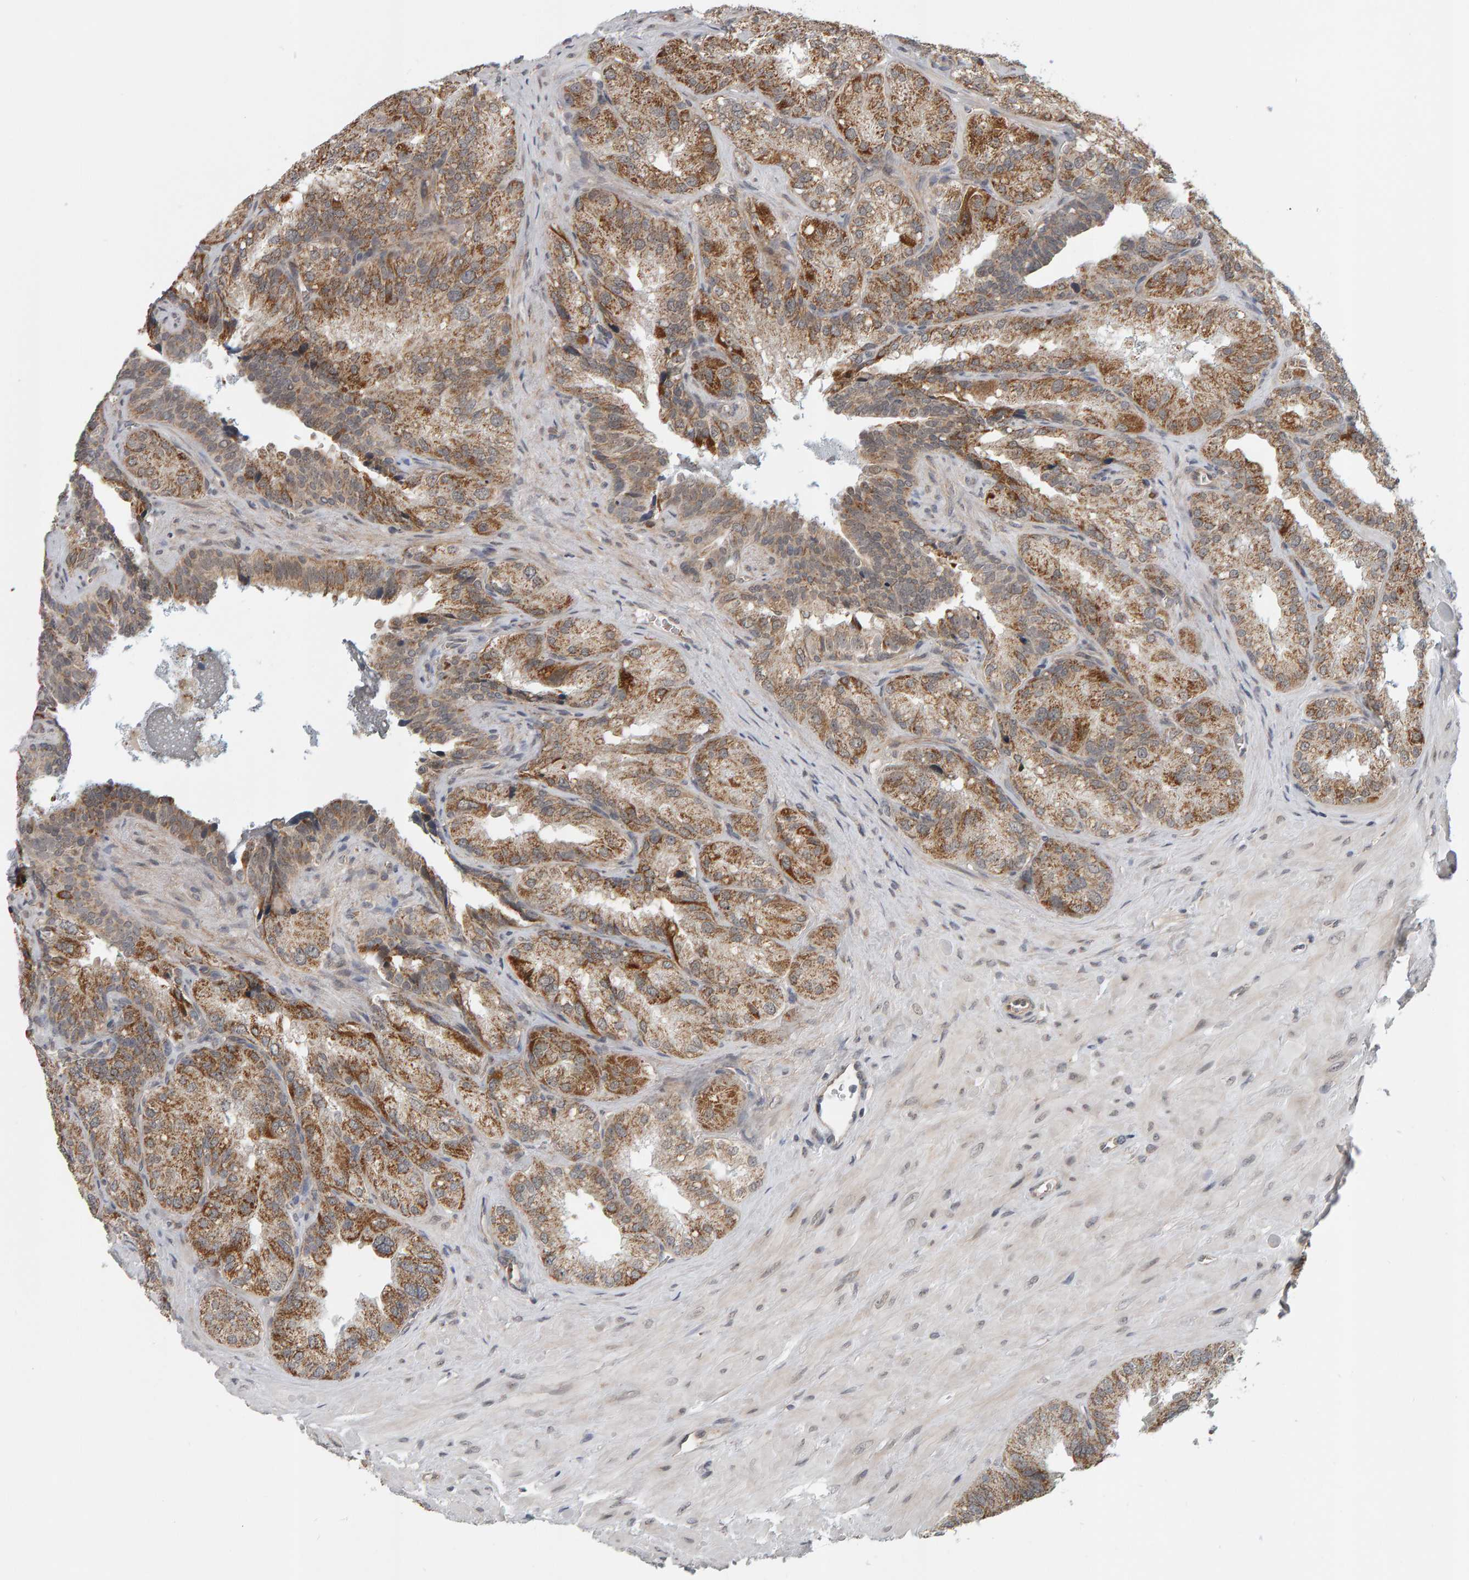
{"staining": {"intensity": "moderate", "quantity": ">75%", "location": "cytoplasmic/membranous"}, "tissue": "seminal vesicle", "cell_type": "Glandular cells", "image_type": "normal", "snomed": [{"axis": "morphology", "description": "Normal tissue, NOS"}, {"axis": "topography", "description": "Prostate"}, {"axis": "topography", "description": "Seminal veicle"}], "caption": "Brown immunohistochemical staining in benign seminal vesicle reveals moderate cytoplasmic/membranous positivity in approximately >75% of glandular cells.", "gene": "DAP3", "patient": {"sex": "male", "age": 51}}